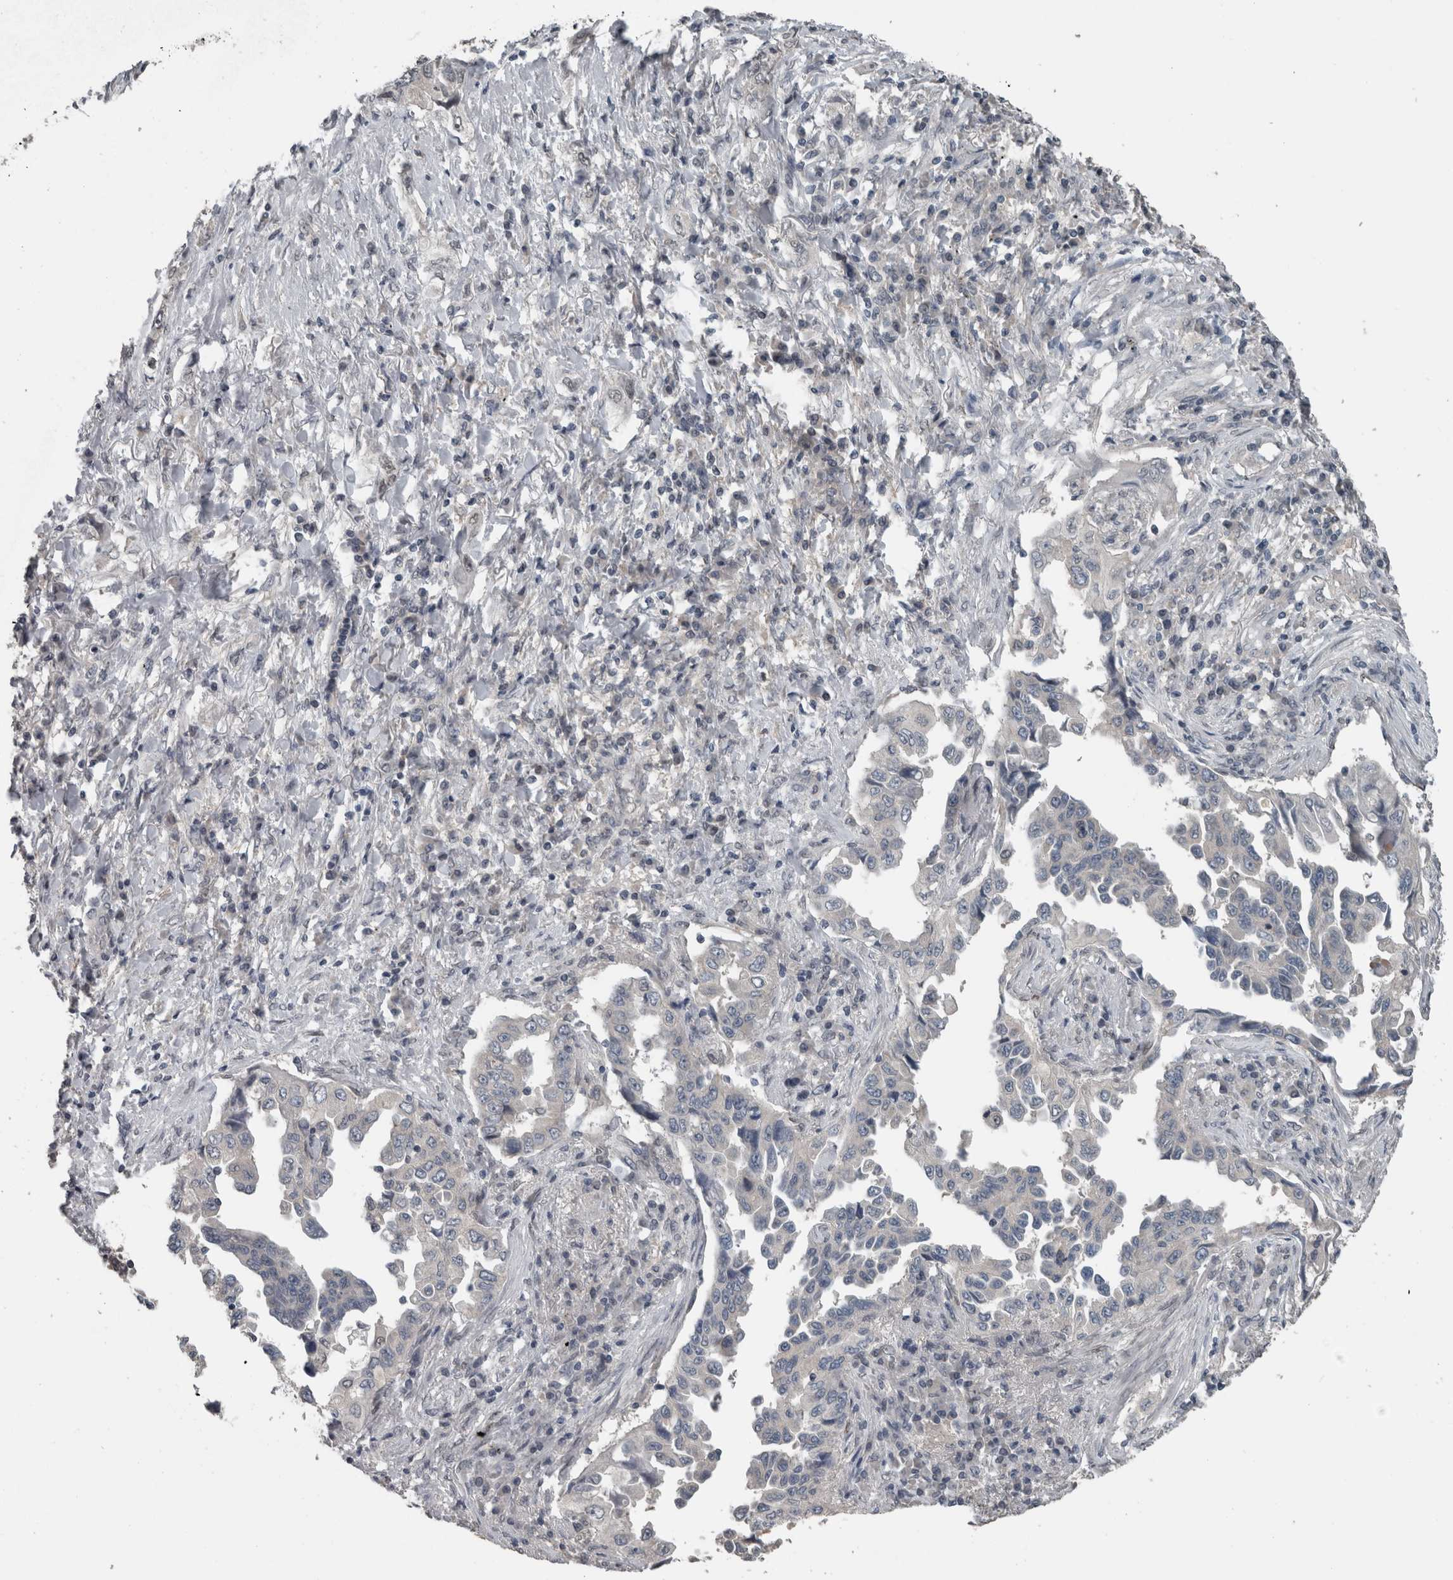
{"staining": {"intensity": "negative", "quantity": "none", "location": "none"}, "tissue": "lung cancer", "cell_type": "Tumor cells", "image_type": "cancer", "snomed": [{"axis": "morphology", "description": "Adenocarcinoma, NOS"}, {"axis": "topography", "description": "Lung"}], "caption": "Adenocarcinoma (lung) stained for a protein using IHC exhibits no staining tumor cells.", "gene": "ZBTB21", "patient": {"sex": "female", "age": 51}}